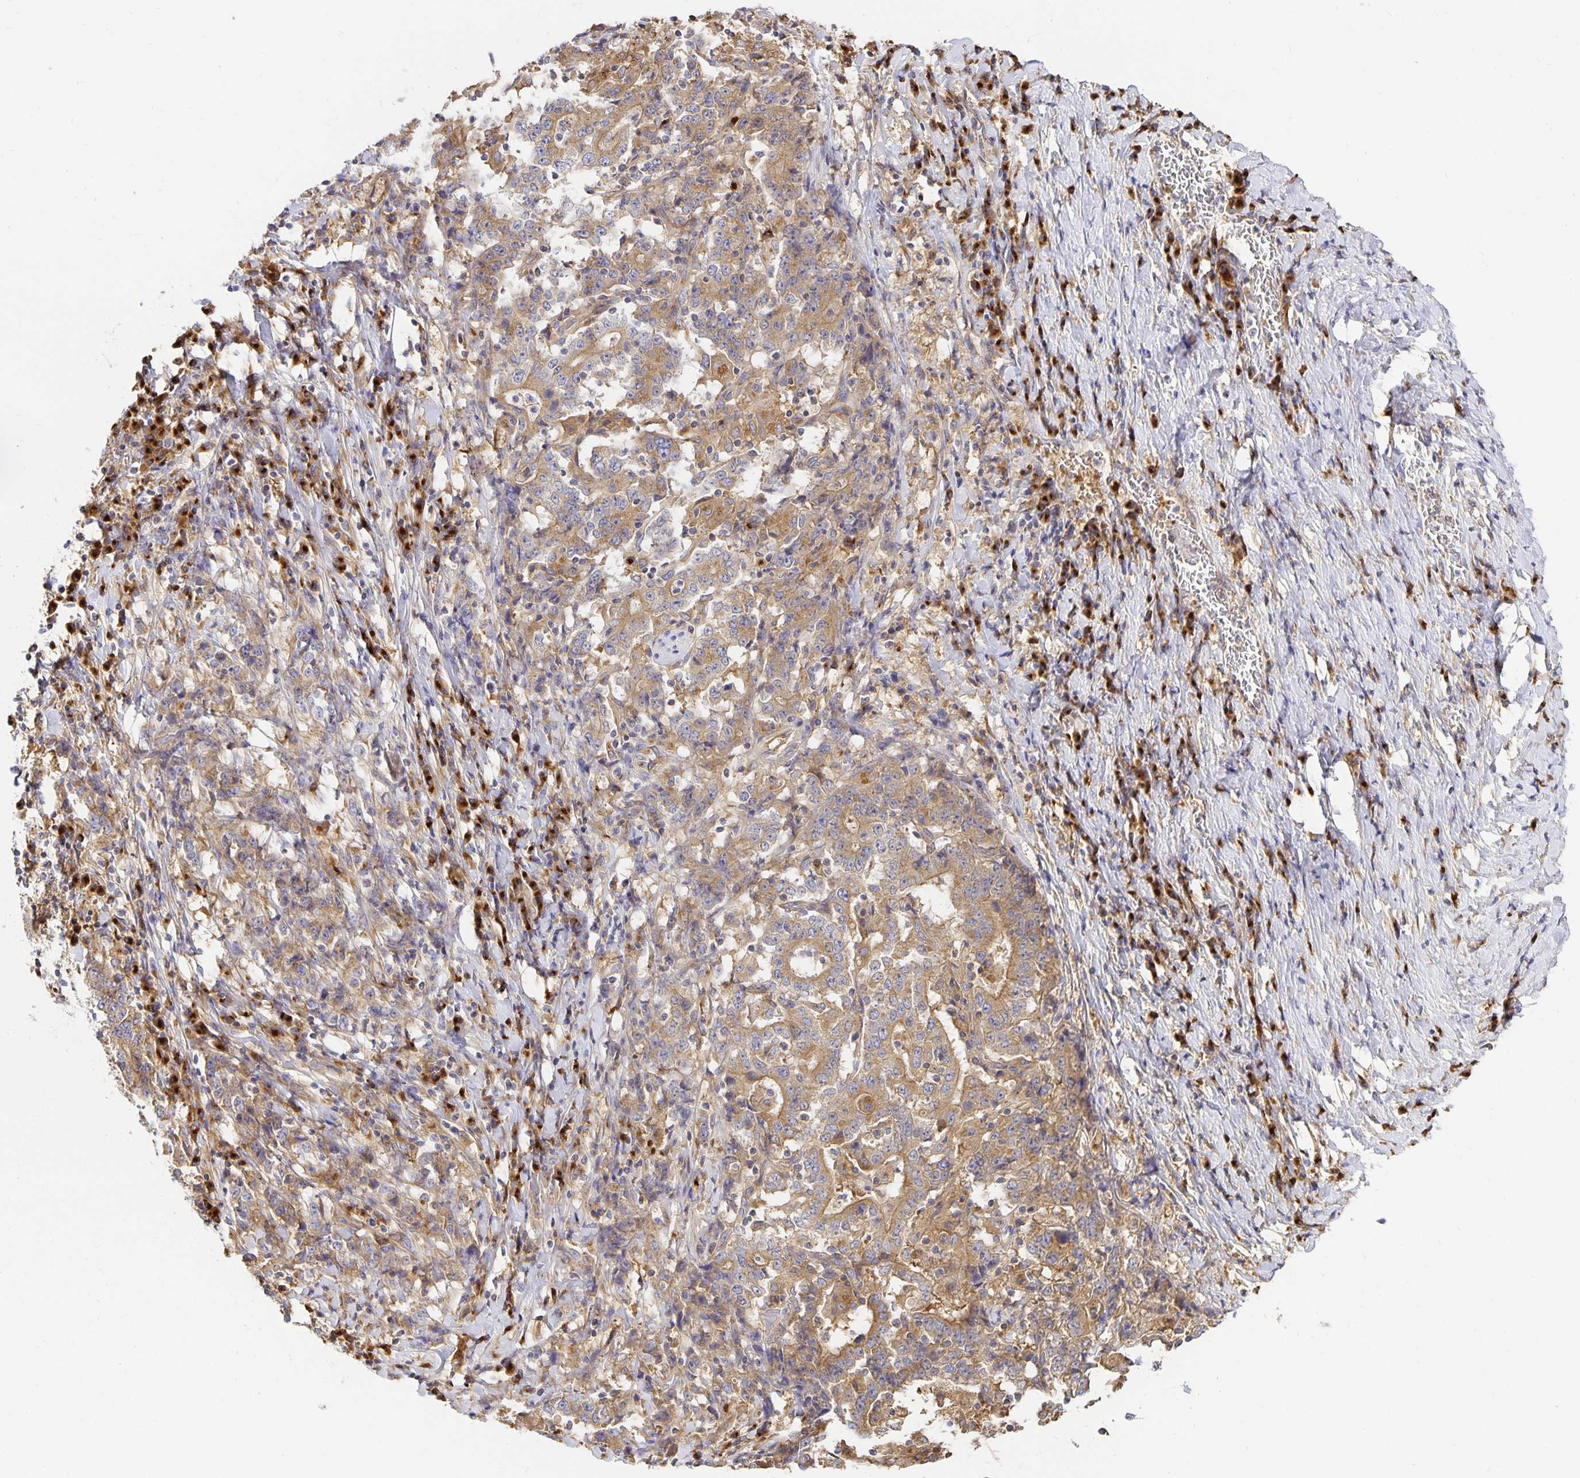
{"staining": {"intensity": "moderate", "quantity": ">75%", "location": "cytoplasmic/membranous"}, "tissue": "stomach cancer", "cell_type": "Tumor cells", "image_type": "cancer", "snomed": [{"axis": "morphology", "description": "Normal tissue, NOS"}, {"axis": "morphology", "description": "Adenocarcinoma, NOS"}, {"axis": "topography", "description": "Stomach, upper"}, {"axis": "topography", "description": "Stomach"}], "caption": "Brown immunohistochemical staining in stomach cancer (adenocarcinoma) demonstrates moderate cytoplasmic/membranous staining in approximately >75% of tumor cells.", "gene": "USO1", "patient": {"sex": "male", "age": 59}}